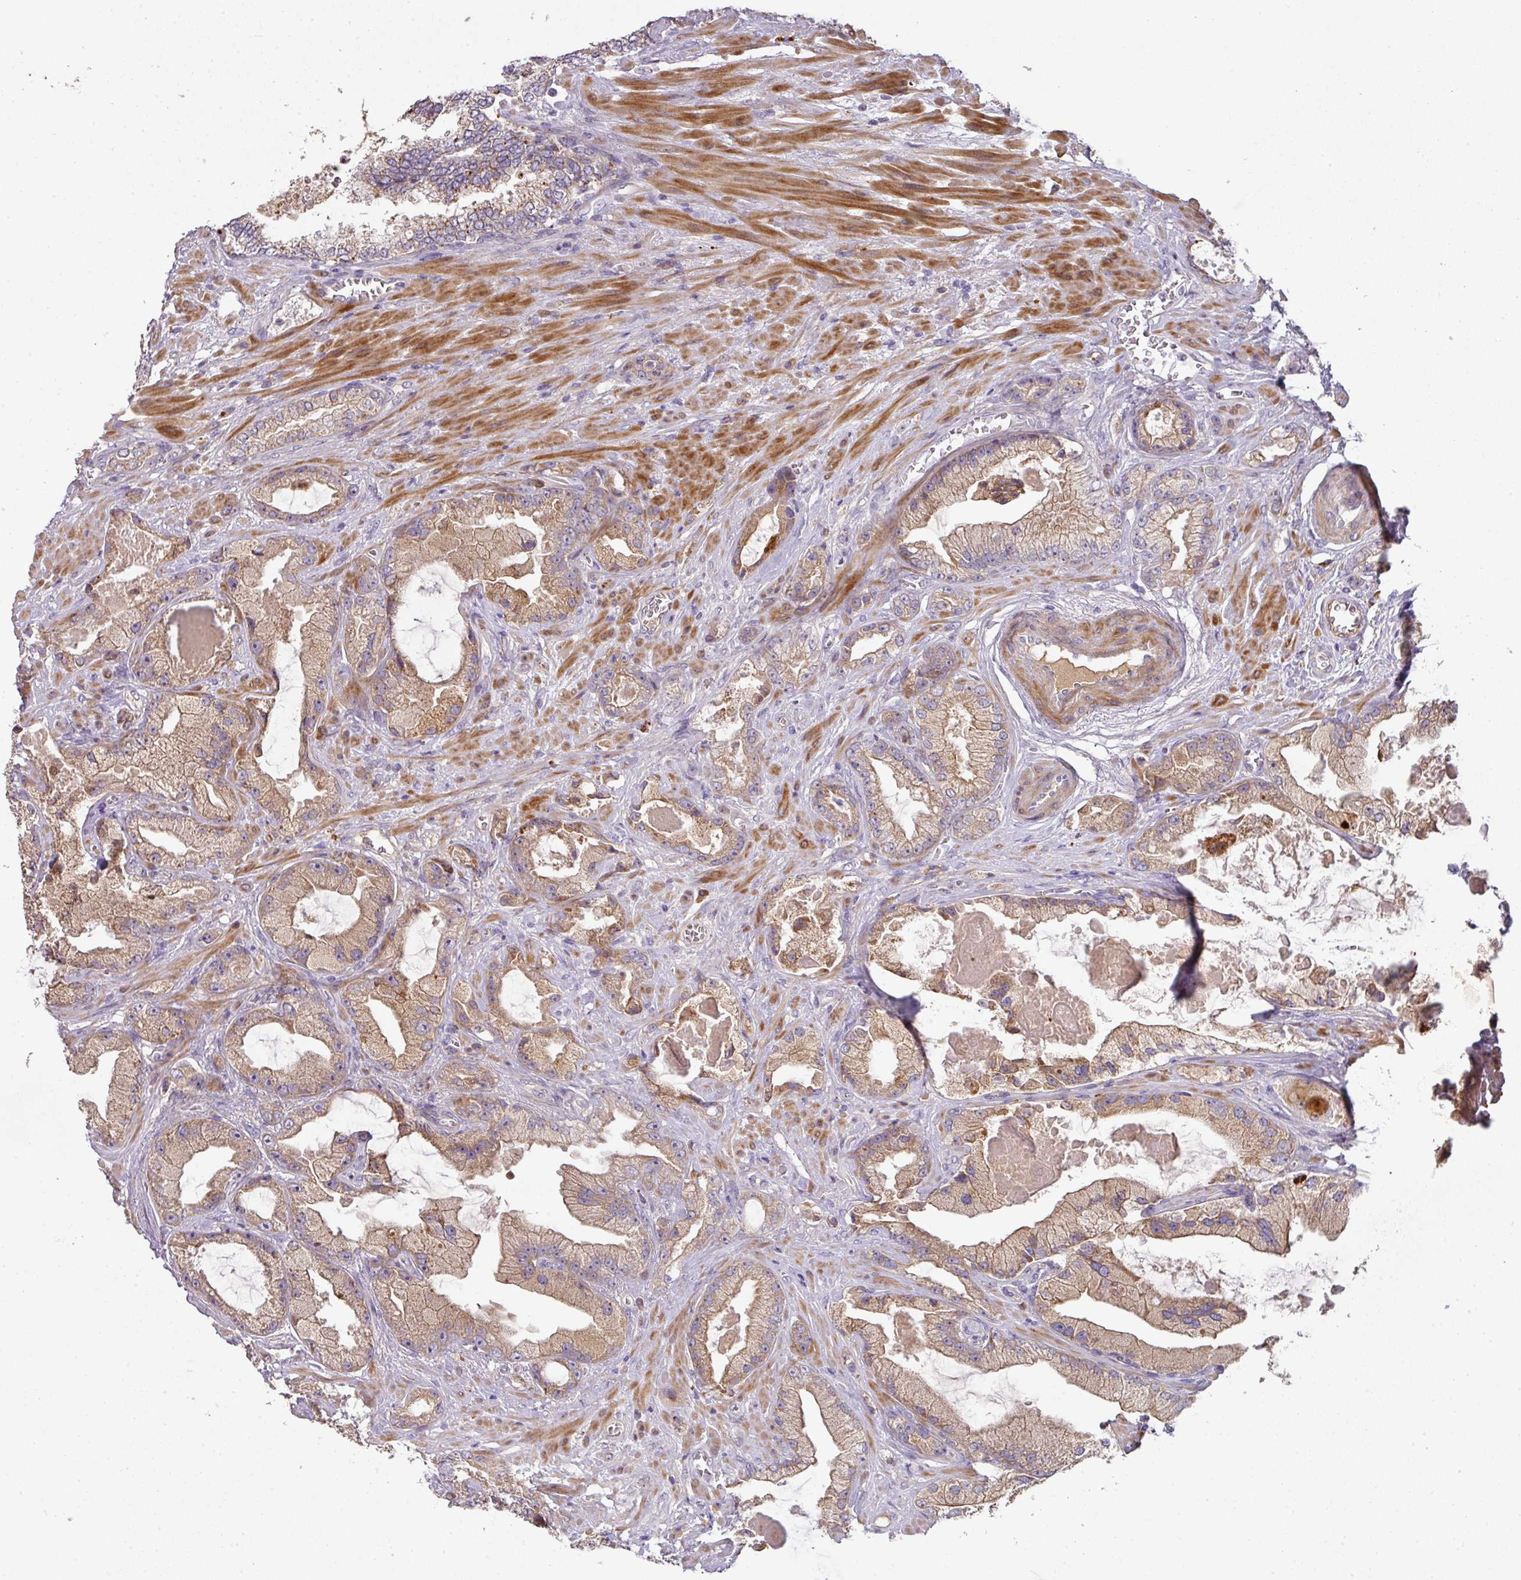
{"staining": {"intensity": "moderate", "quantity": ">75%", "location": "cytoplasmic/membranous"}, "tissue": "prostate cancer", "cell_type": "Tumor cells", "image_type": "cancer", "snomed": [{"axis": "morphology", "description": "Adenocarcinoma, High grade"}, {"axis": "topography", "description": "Prostate"}], "caption": "Tumor cells display moderate cytoplasmic/membranous staining in approximately >75% of cells in high-grade adenocarcinoma (prostate).", "gene": "ZNF266", "patient": {"sex": "male", "age": 68}}